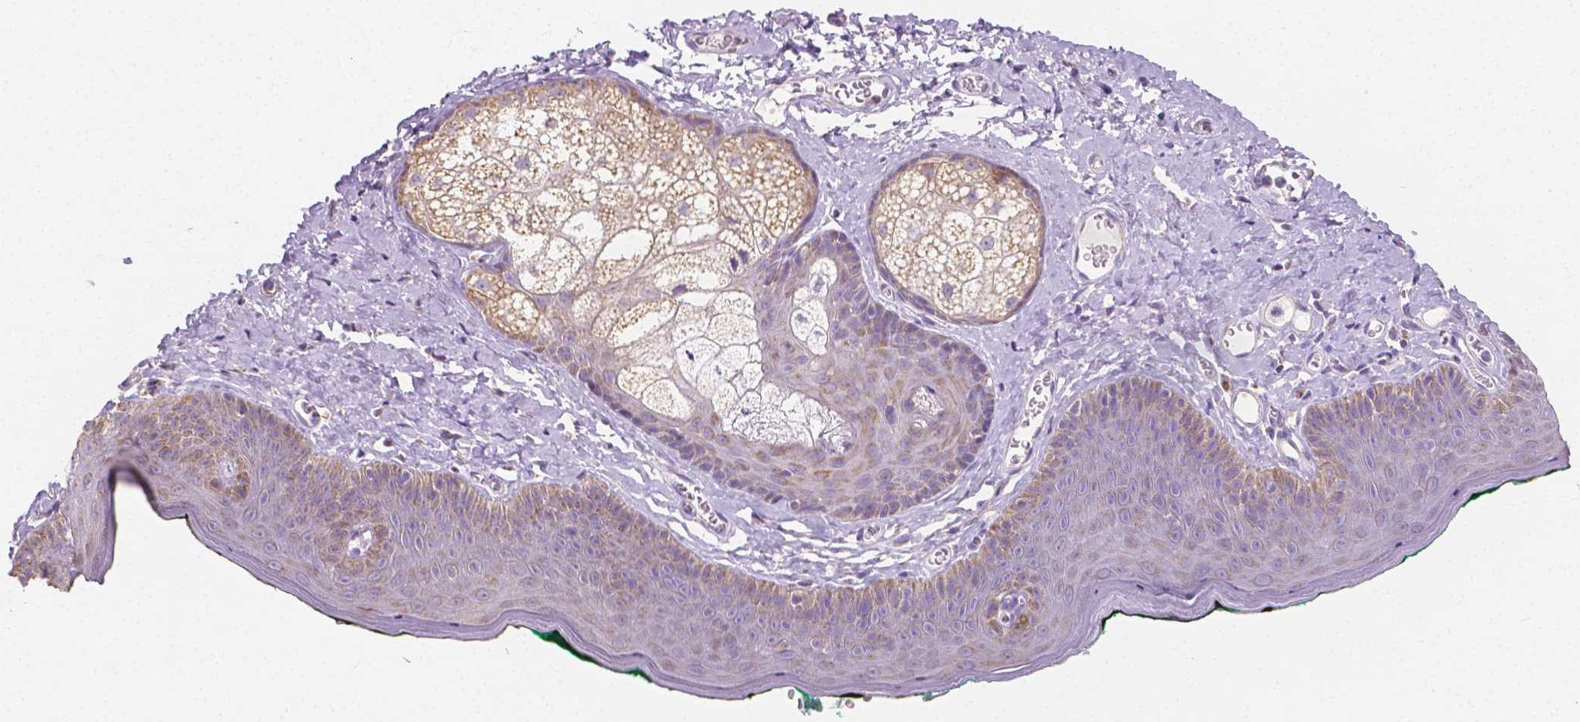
{"staining": {"intensity": "weak", "quantity": "<25%", "location": "cytoplasmic/membranous"}, "tissue": "skin", "cell_type": "Epidermal cells", "image_type": "normal", "snomed": [{"axis": "morphology", "description": "Normal tissue, NOS"}, {"axis": "topography", "description": "Vulva"}, {"axis": "topography", "description": "Peripheral nerve tissue"}], "caption": "The IHC micrograph has no significant positivity in epidermal cells of skin.", "gene": "TMEM130", "patient": {"sex": "female", "age": 66}}